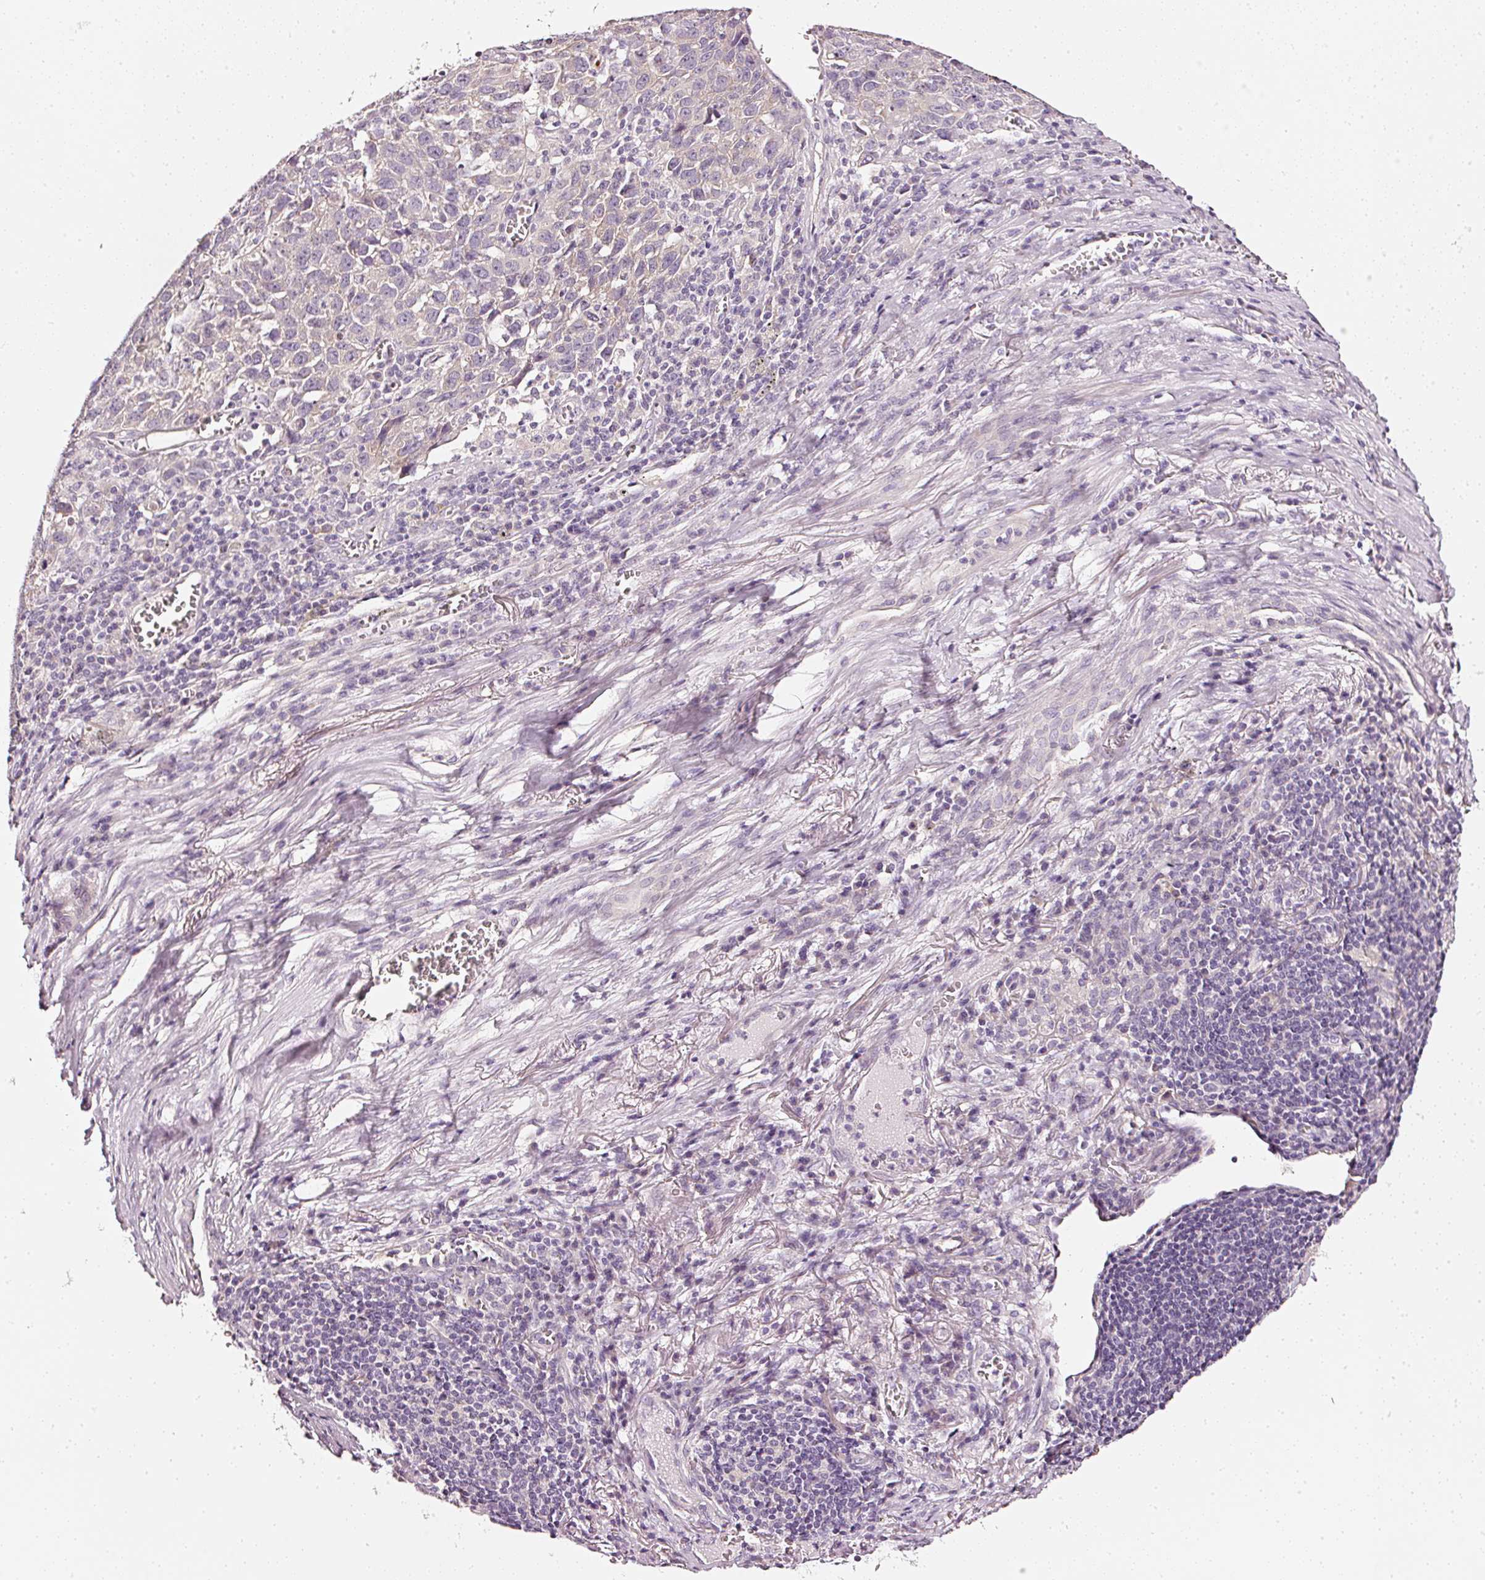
{"staining": {"intensity": "negative", "quantity": "none", "location": "none"}, "tissue": "lung cancer", "cell_type": "Tumor cells", "image_type": "cancer", "snomed": [{"axis": "morphology", "description": "Squamous cell carcinoma, NOS"}, {"axis": "topography", "description": "Lung"}], "caption": "Immunohistochemistry (IHC) of lung cancer demonstrates no positivity in tumor cells.", "gene": "CNP", "patient": {"sex": "male", "age": 76}}